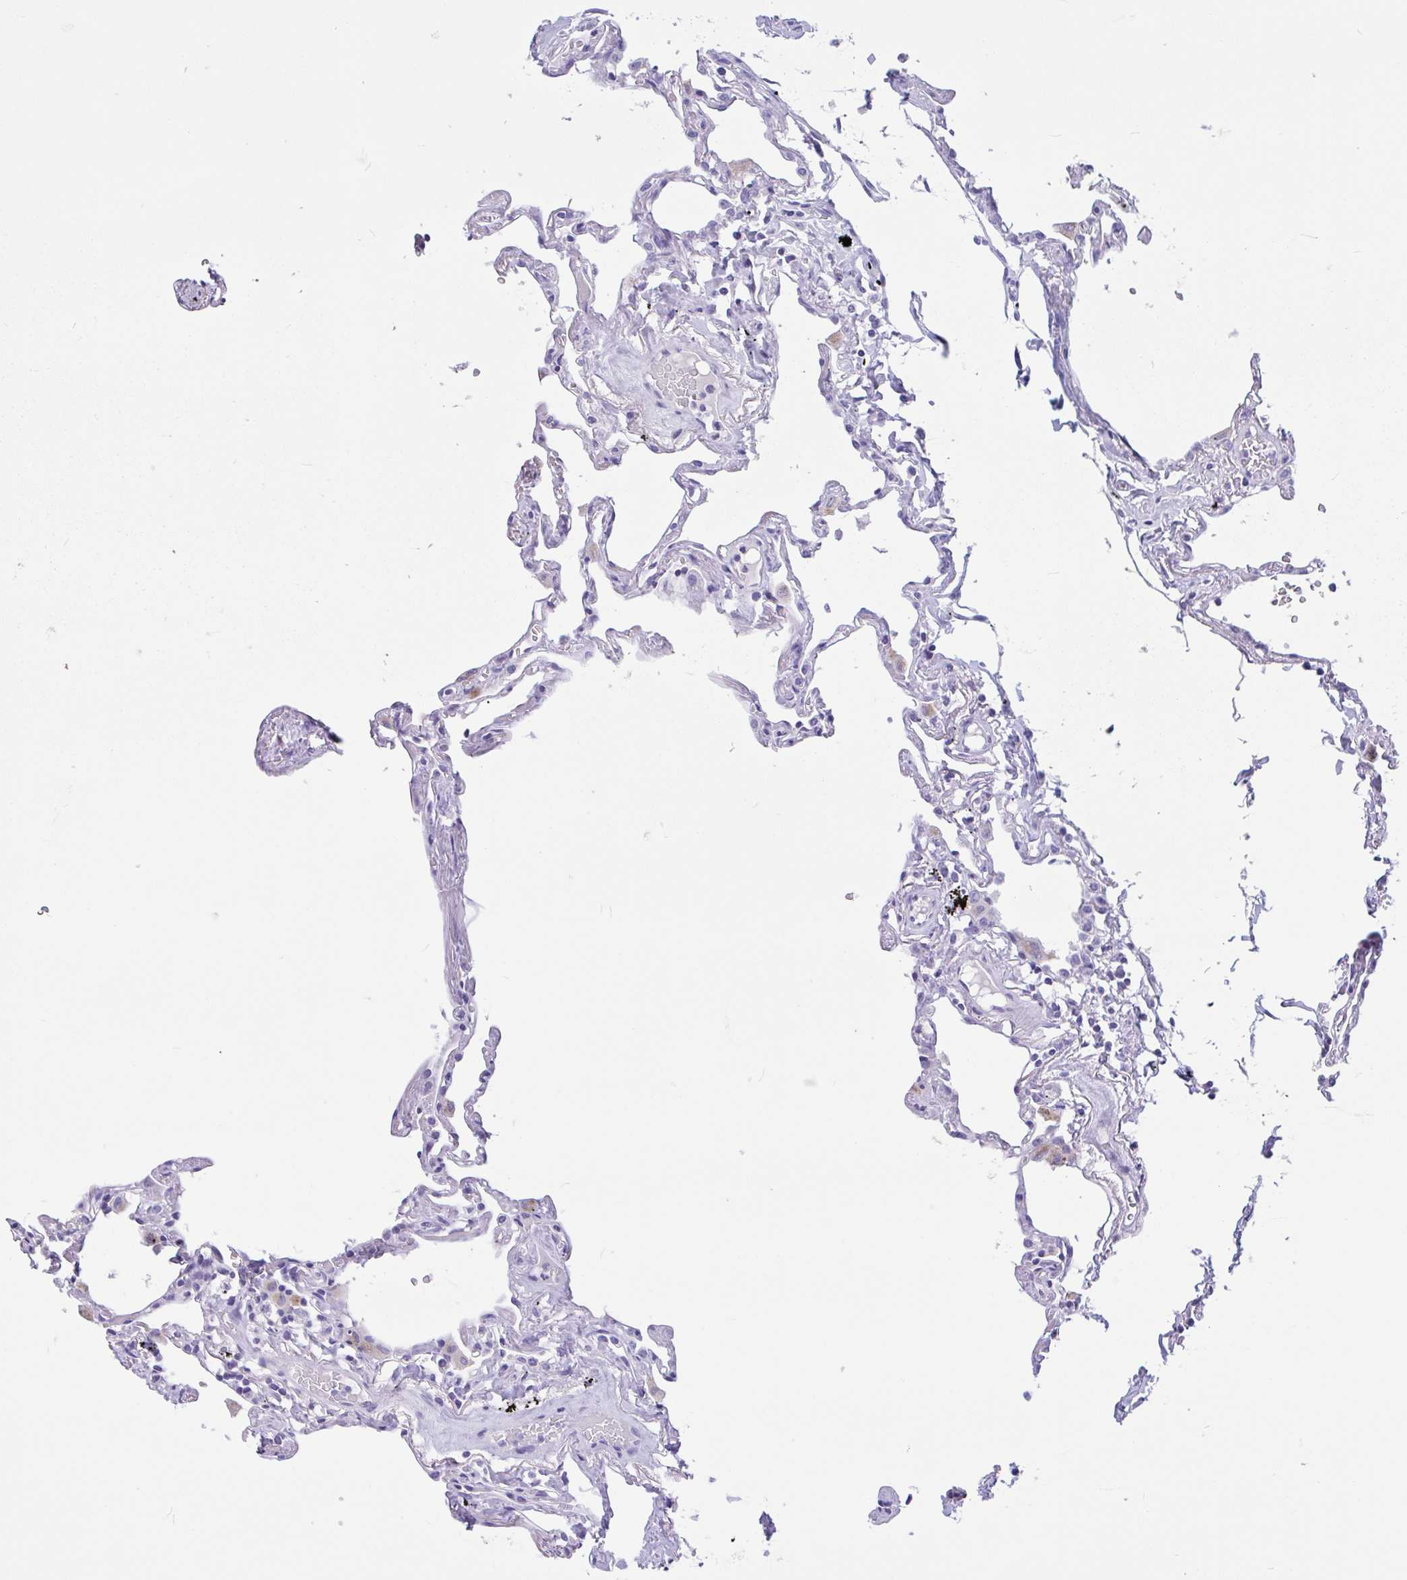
{"staining": {"intensity": "moderate", "quantity": "<25%", "location": "cytoplasmic/membranous"}, "tissue": "lung", "cell_type": "Alveolar cells", "image_type": "normal", "snomed": [{"axis": "morphology", "description": "Normal tissue, NOS"}, {"axis": "topography", "description": "Lung"}], "caption": "Moderate cytoplasmic/membranous protein expression is present in about <25% of alveolar cells in lung. The staining is performed using DAB brown chromogen to label protein expression. The nuclei are counter-stained blue using hematoxylin.", "gene": "ZNF319", "patient": {"sex": "female", "age": 67}}